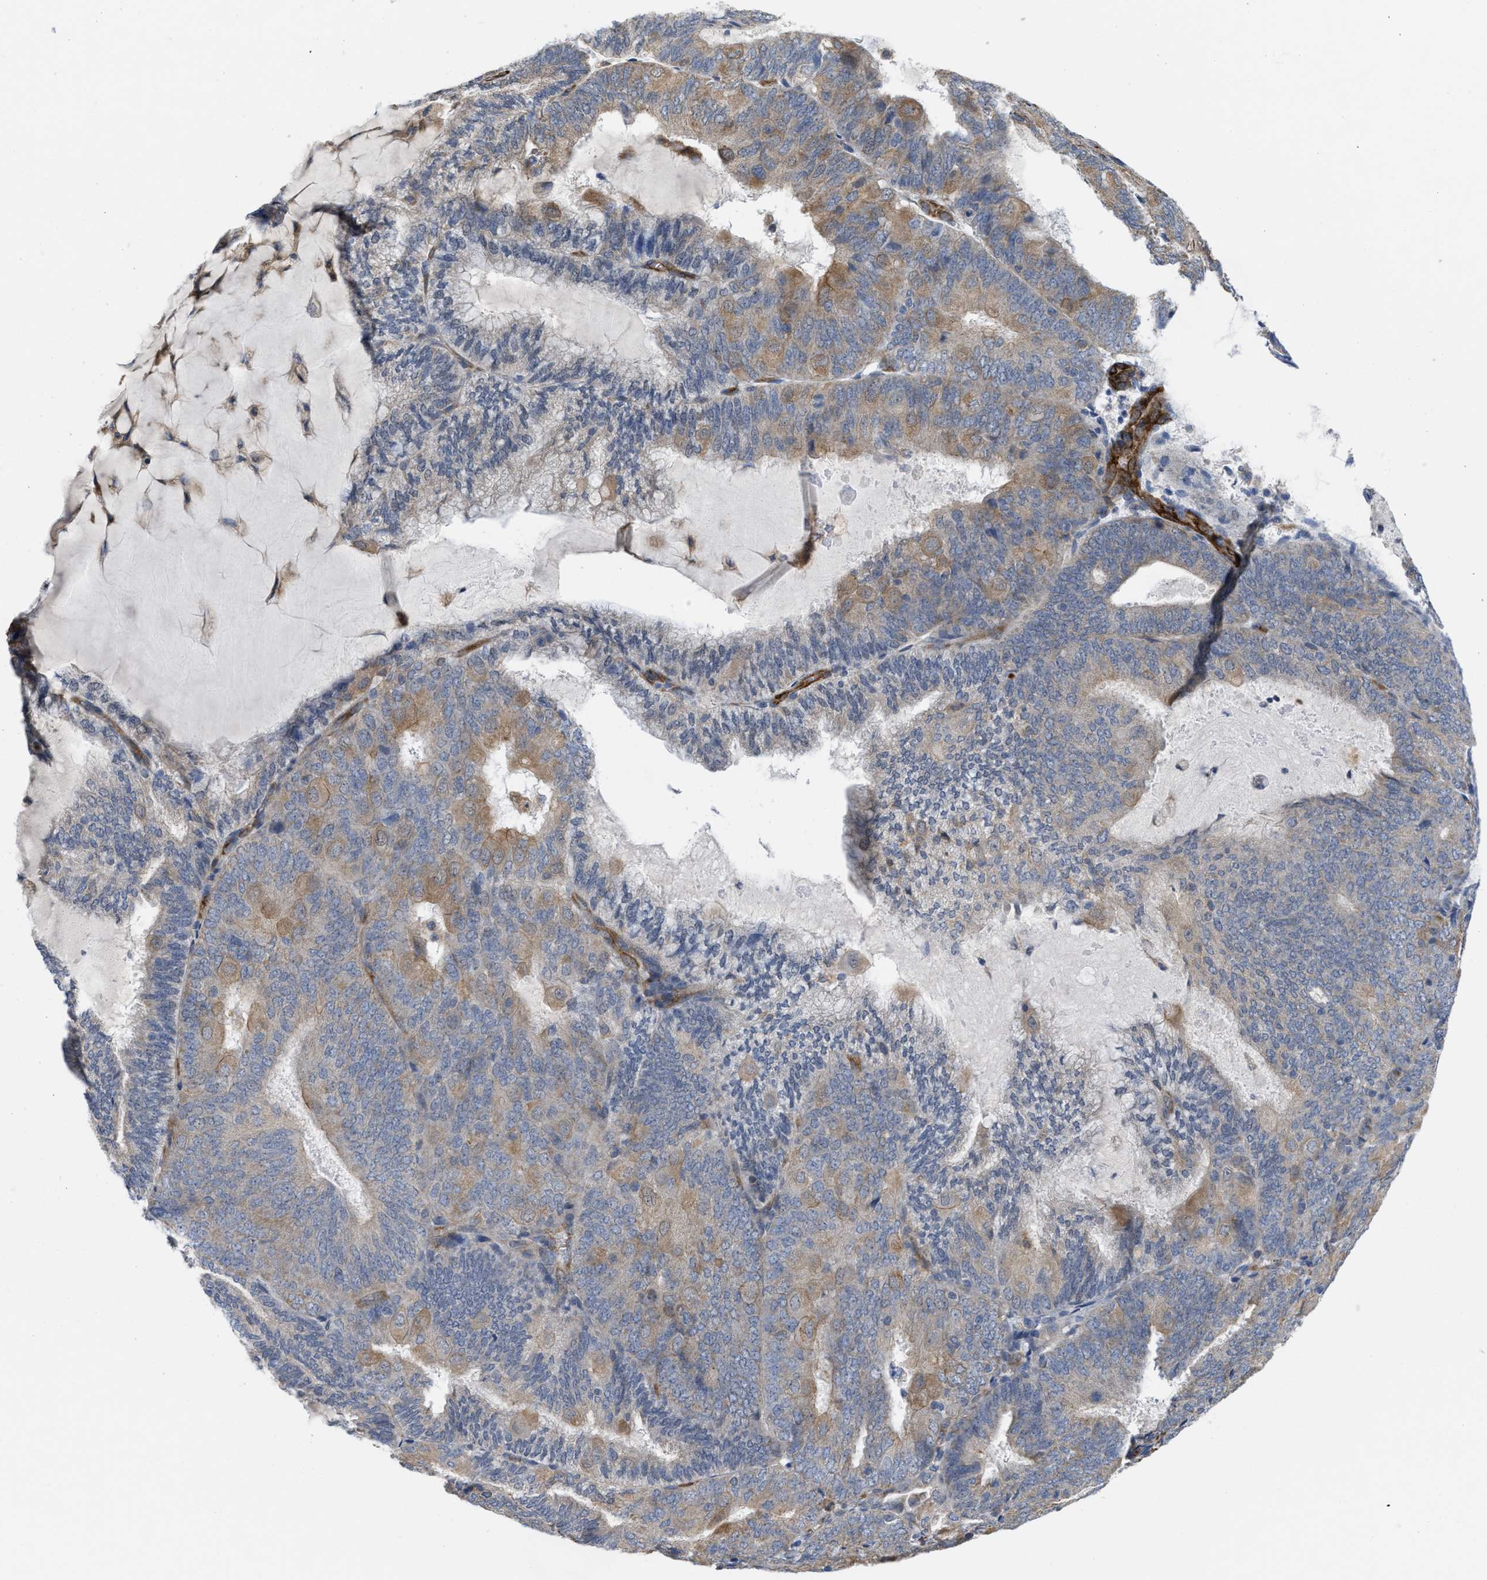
{"staining": {"intensity": "moderate", "quantity": "25%-75%", "location": "cytoplasmic/membranous"}, "tissue": "endometrial cancer", "cell_type": "Tumor cells", "image_type": "cancer", "snomed": [{"axis": "morphology", "description": "Adenocarcinoma, NOS"}, {"axis": "topography", "description": "Endometrium"}], "caption": "Endometrial cancer tissue displays moderate cytoplasmic/membranous expression in about 25%-75% of tumor cells (DAB (3,3'-diaminobenzidine) = brown stain, brightfield microscopy at high magnification).", "gene": "EOGT", "patient": {"sex": "female", "age": 81}}